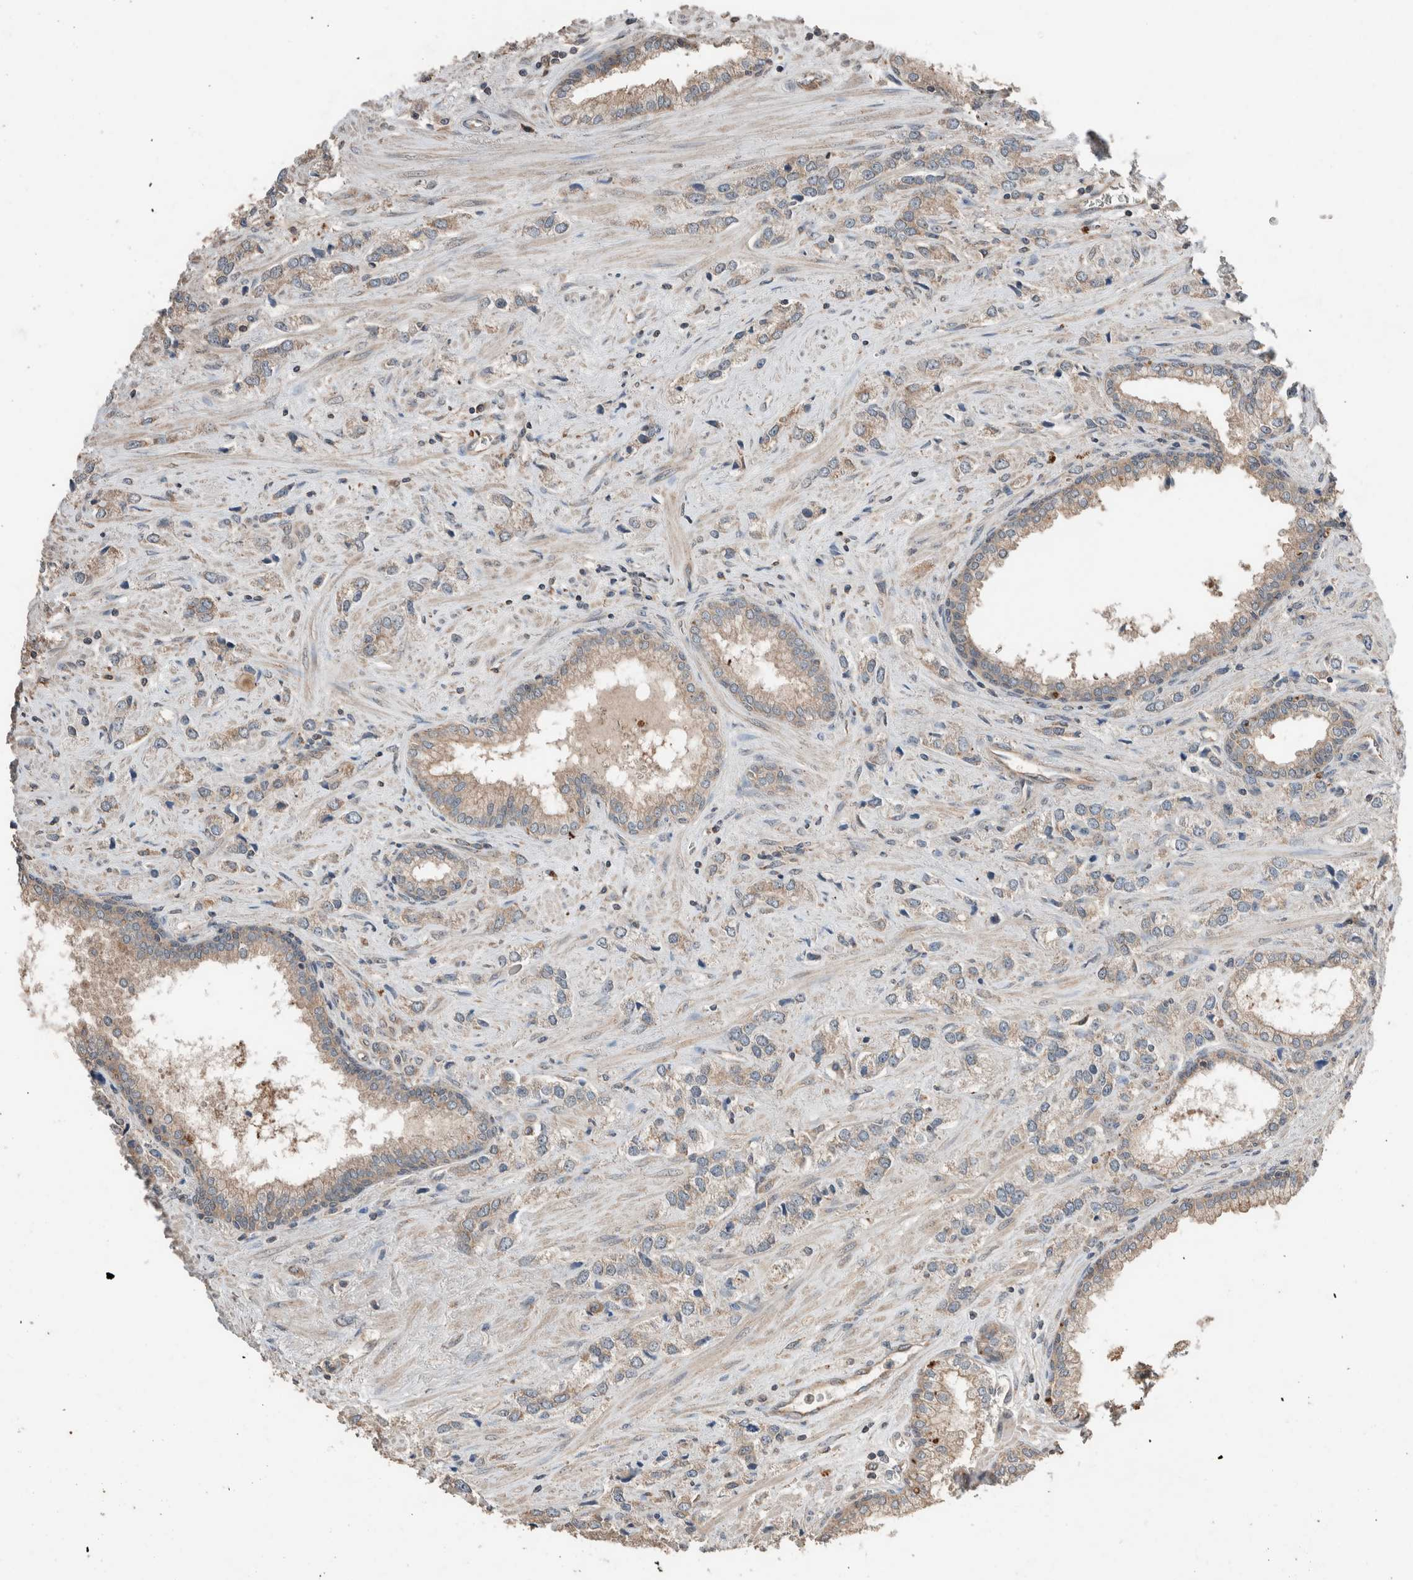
{"staining": {"intensity": "weak", "quantity": "<25%", "location": "cytoplasmic/membranous"}, "tissue": "prostate cancer", "cell_type": "Tumor cells", "image_type": "cancer", "snomed": [{"axis": "morphology", "description": "Adenocarcinoma, High grade"}, {"axis": "topography", "description": "Prostate"}], "caption": "Immunohistochemistry image of human prostate cancer stained for a protein (brown), which reveals no expression in tumor cells.", "gene": "ERAP2", "patient": {"sex": "male", "age": 66}}